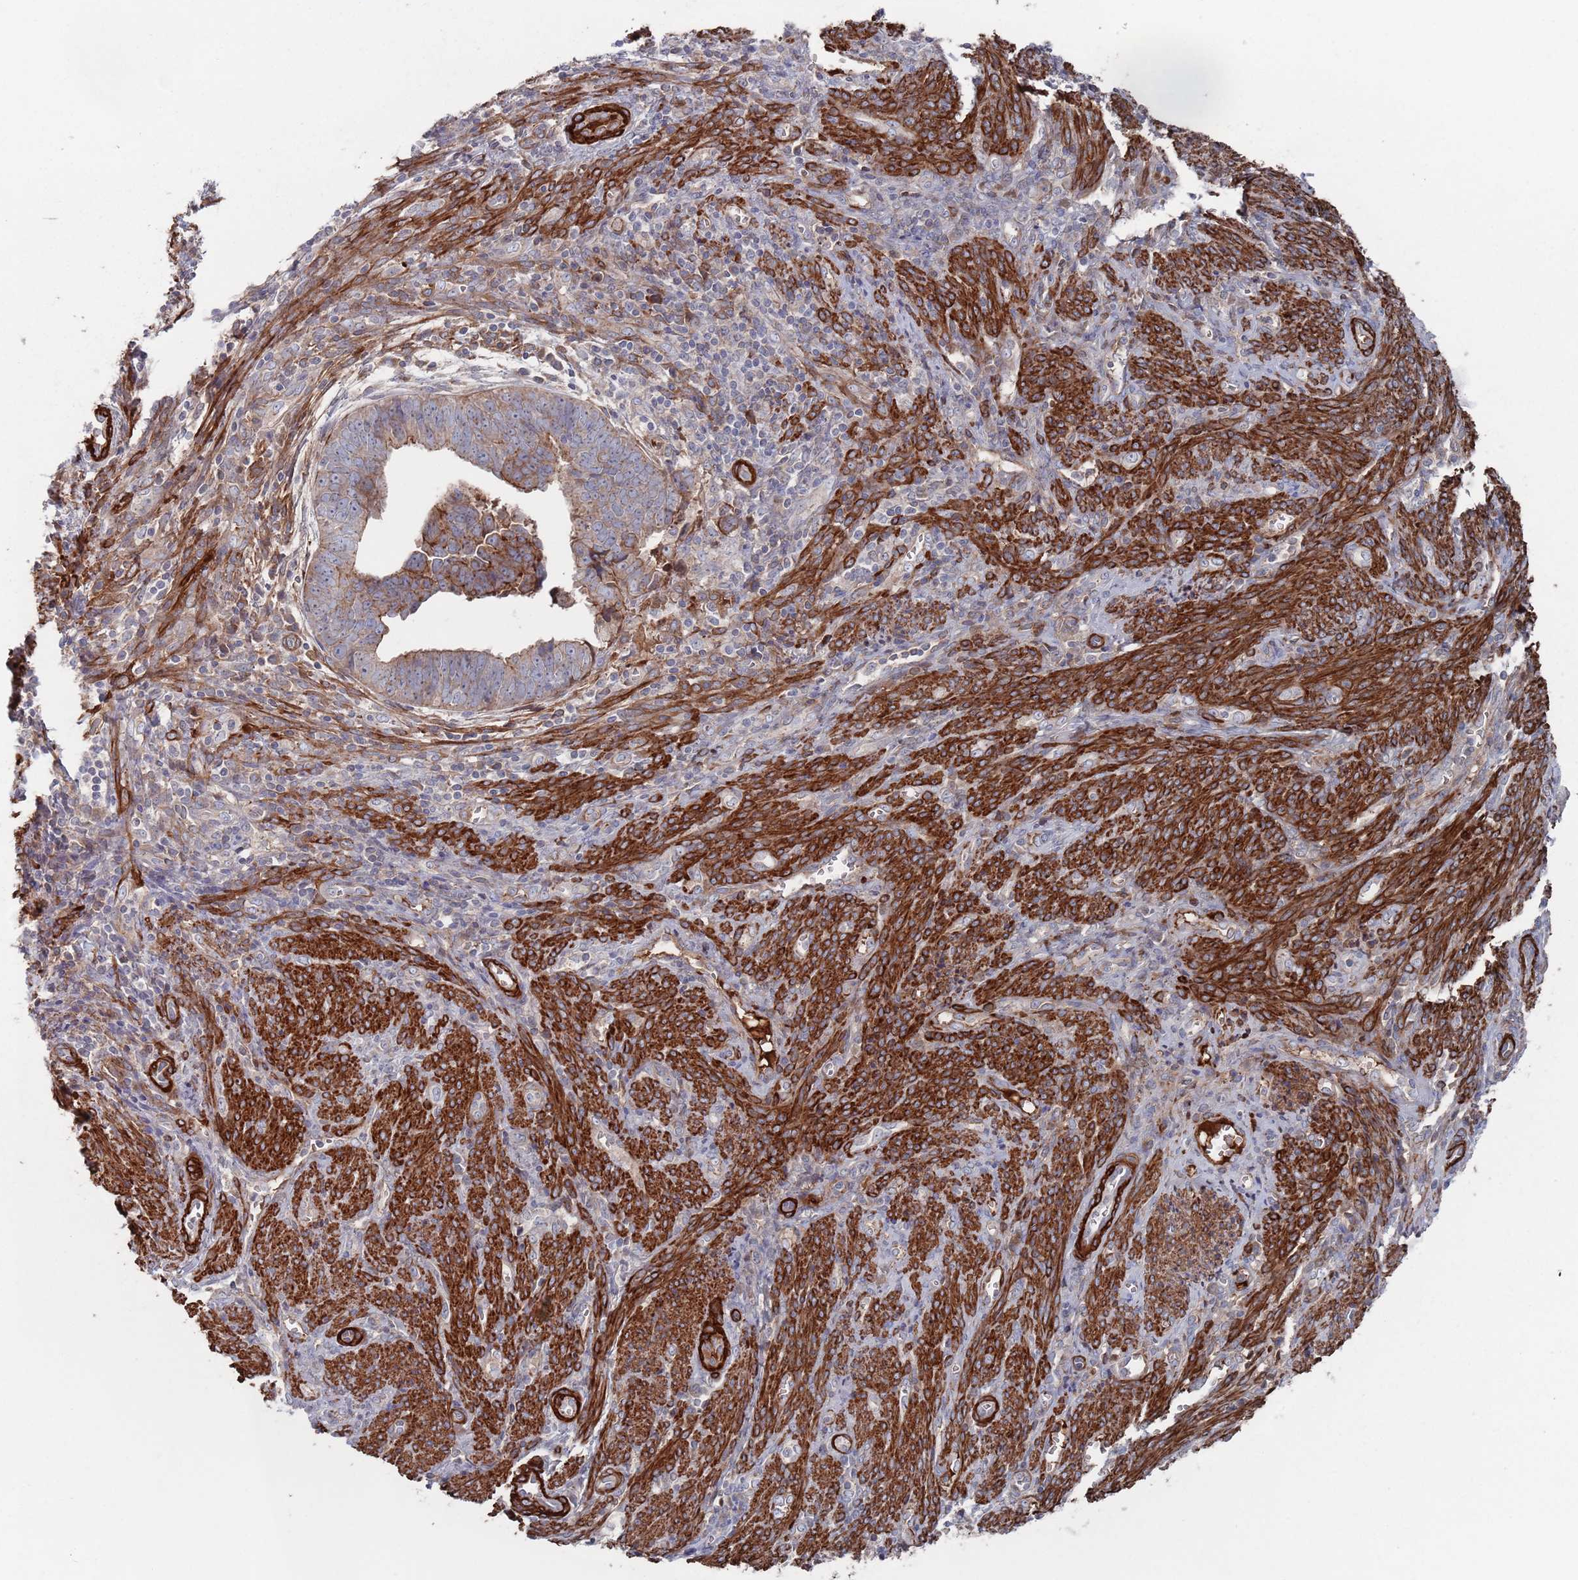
{"staining": {"intensity": "moderate", "quantity": ">75%", "location": "cytoplasmic/membranous"}, "tissue": "endometrial cancer", "cell_type": "Tumor cells", "image_type": "cancer", "snomed": [{"axis": "morphology", "description": "Adenocarcinoma, NOS"}, {"axis": "topography", "description": "Endometrium"}], "caption": "Immunohistochemistry (IHC) micrograph of neoplastic tissue: endometrial adenocarcinoma stained using IHC shows medium levels of moderate protein expression localized specifically in the cytoplasmic/membranous of tumor cells, appearing as a cytoplasmic/membranous brown color.", "gene": "PLEKHA4", "patient": {"sex": "female", "age": 75}}